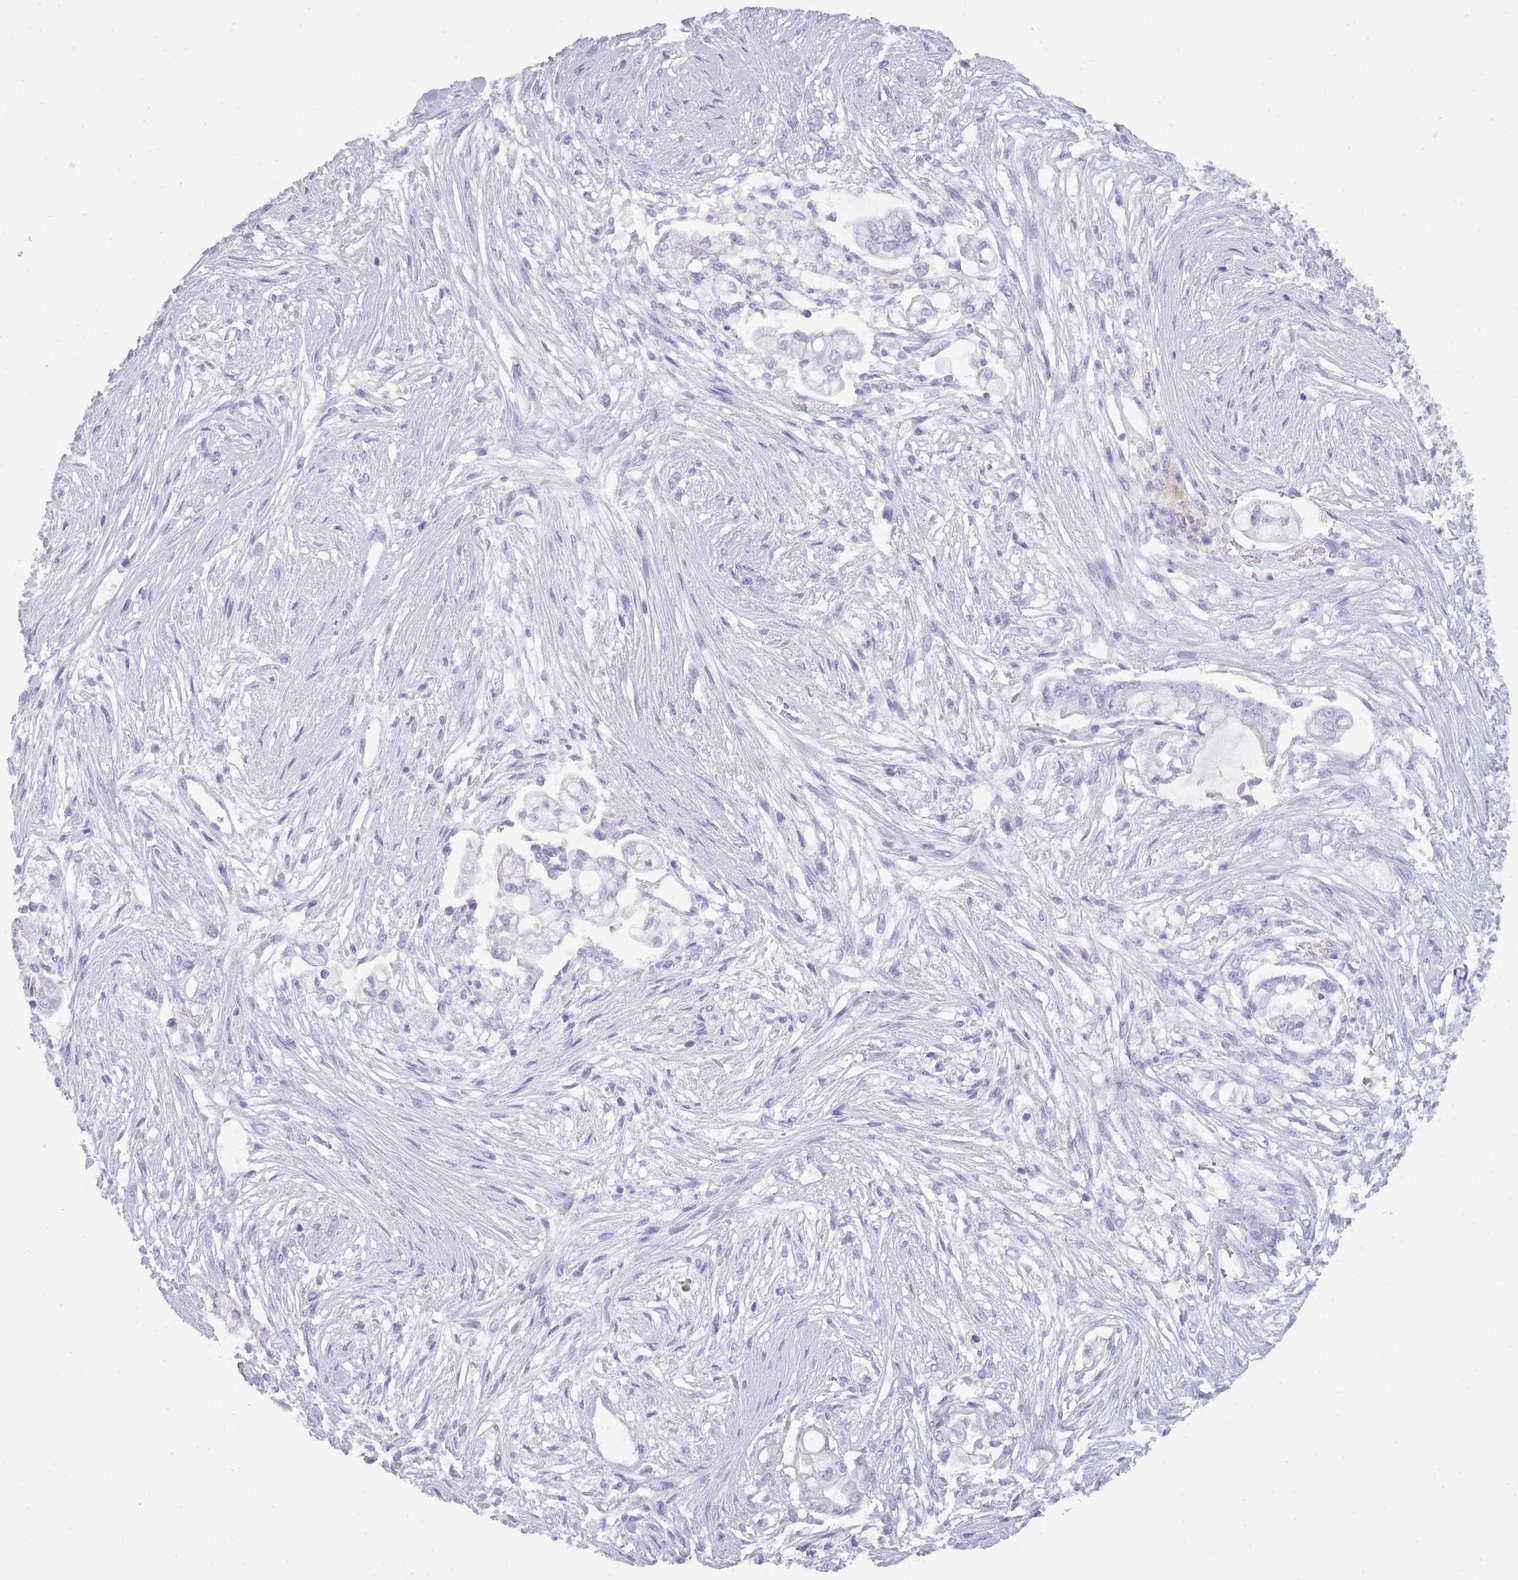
{"staining": {"intensity": "negative", "quantity": "none", "location": "none"}, "tissue": "pancreatic cancer", "cell_type": "Tumor cells", "image_type": "cancer", "snomed": [{"axis": "morphology", "description": "Adenocarcinoma, NOS"}, {"axis": "topography", "description": "Pancreas"}], "caption": "Immunohistochemistry (IHC) micrograph of human pancreatic cancer stained for a protein (brown), which demonstrates no positivity in tumor cells. (IHC, brightfield microscopy, high magnification).", "gene": "TCP11", "patient": {"sex": "female", "age": 69}}